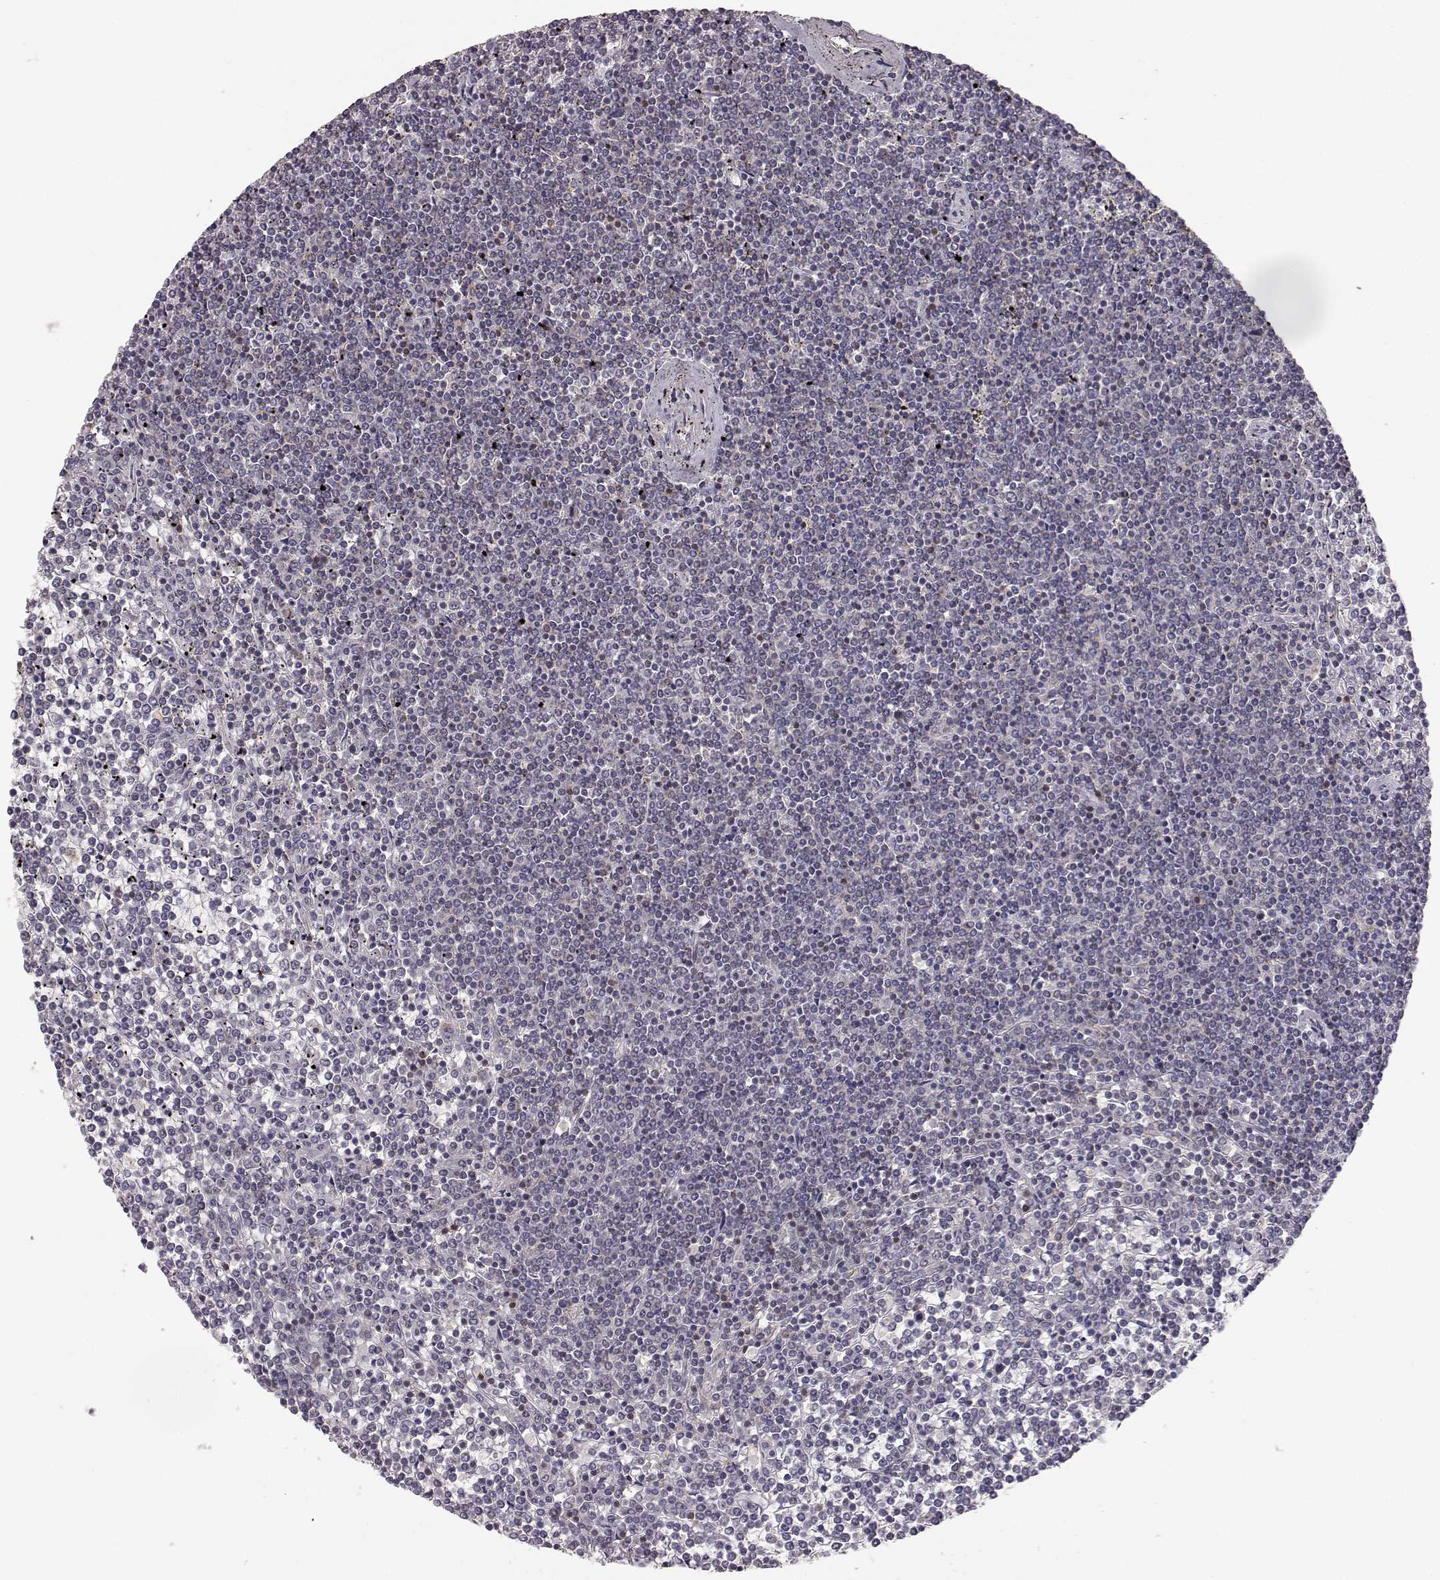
{"staining": {"intensity": "negative", "quantity": "none", "location": "none"}, "tissue": "lymphoma", "cell_type": "Tumor cells", "image_type": "cancer", "snomed": [{"axis": "morphology", "description": "Malignant lymphoma, non-Hodgkin's type, Low grade"}, {"axis": "topography", "description": "Spleen"}], "caption": "High power microscopy image of an immunohistochemistry micrograph of malignant lymphoma, non-Hodgkin's type (low-grade), revealing no significant positivity in tumor cells. Nuclei are stained in blue.", "gene": "GRAP2", "patient": {"sex": "female", "age": 19}}